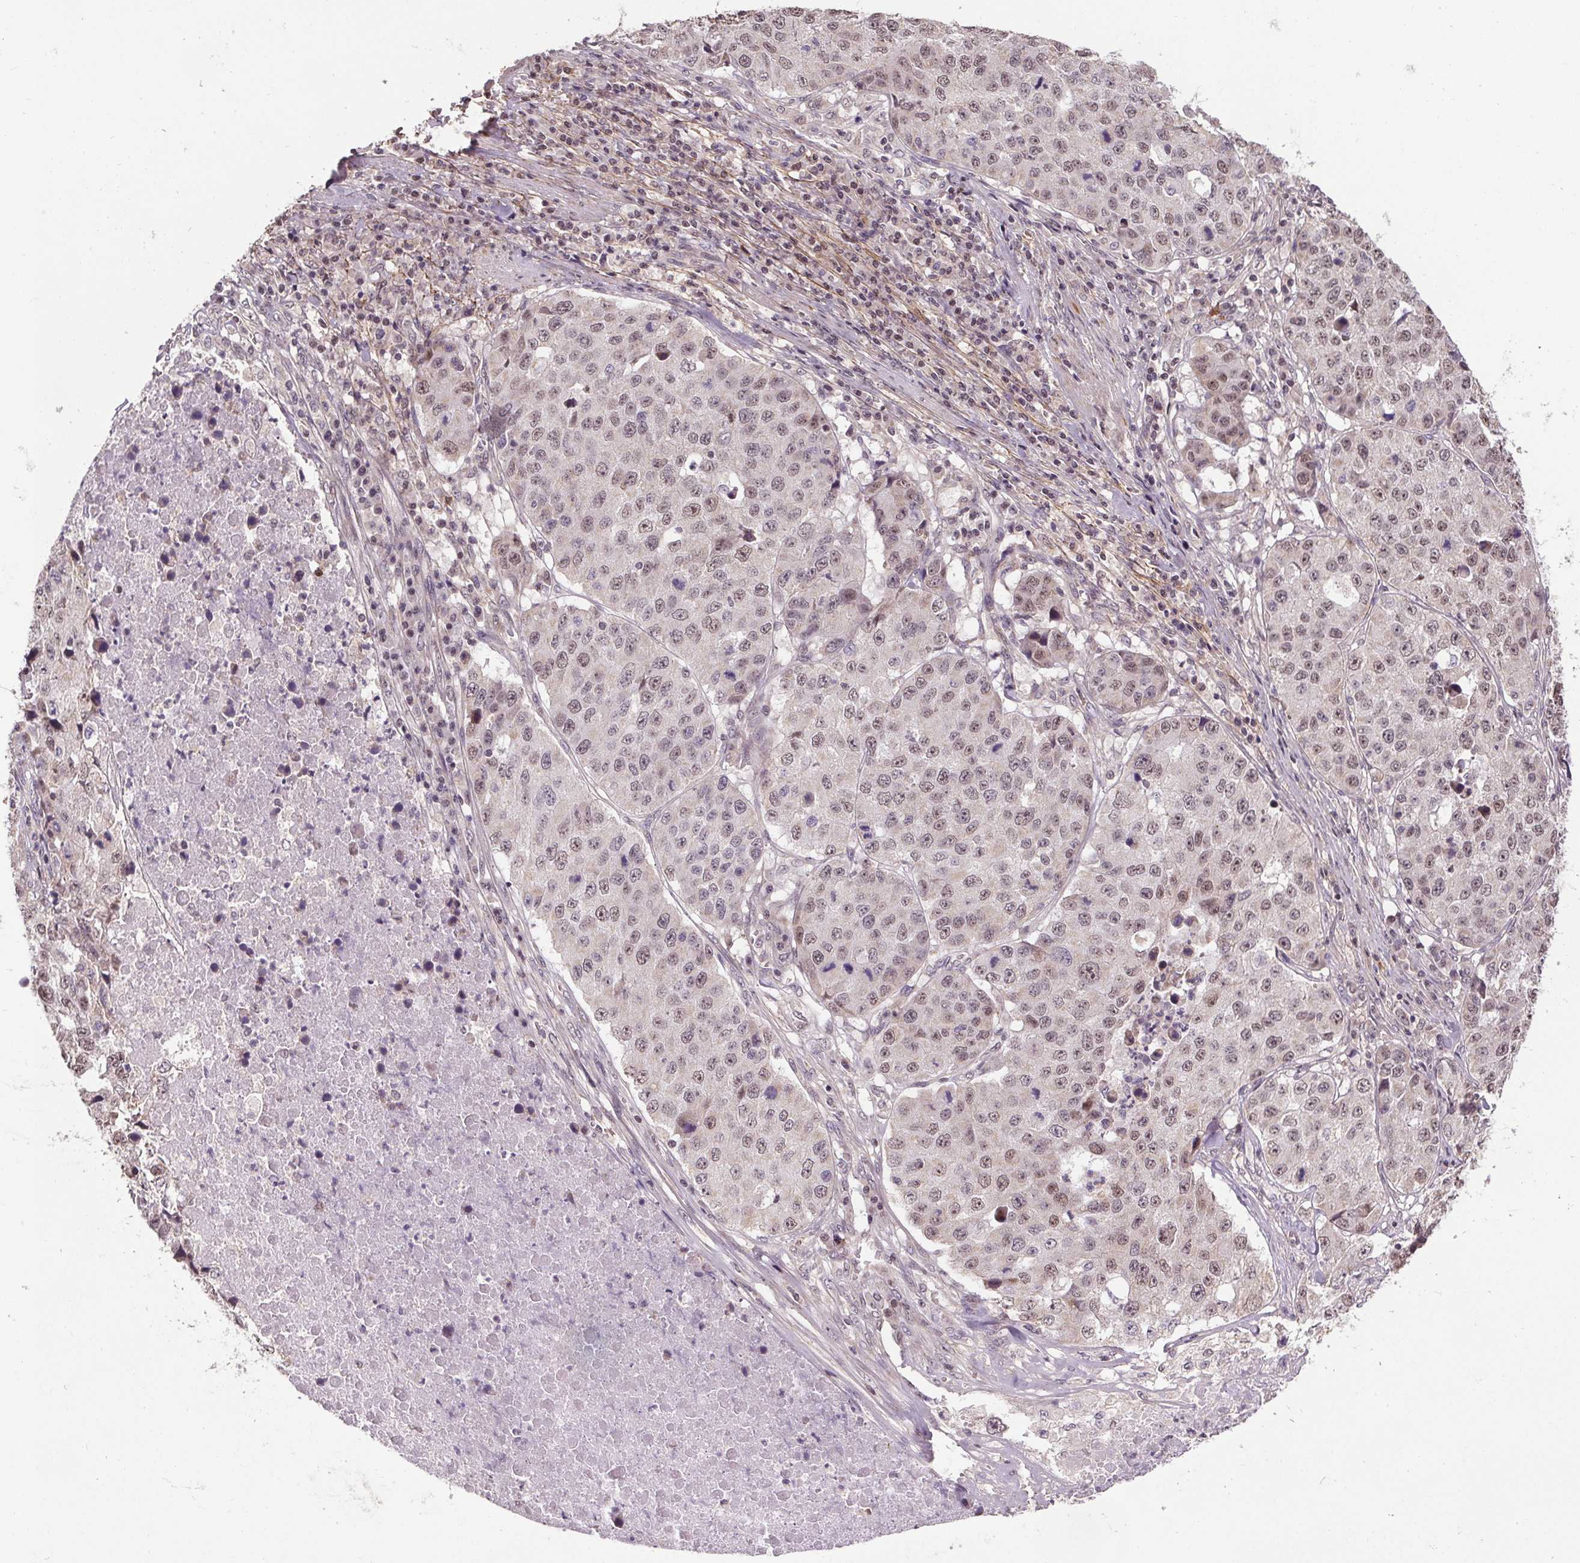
{"staining": {"intensity": "weak", "quantity": "25%-75%", "location": "nuclear"}, "tissue": "stomach cancer", "cell_type": "Tumor cells", "image_type": "cancer", "snomed": [{"axis": "morphology", "description": "Adenocarcinoma, NOS"}, {"axis": "topography", "description": "Stomach"}], "caption": "Protein expression analysis of human stomach cancer reveals weak nuclear expression in approximately 25%-75% of tumor cells.", "gene": "KIAA0232", "patient": {"sex": "male", "age": 71}}